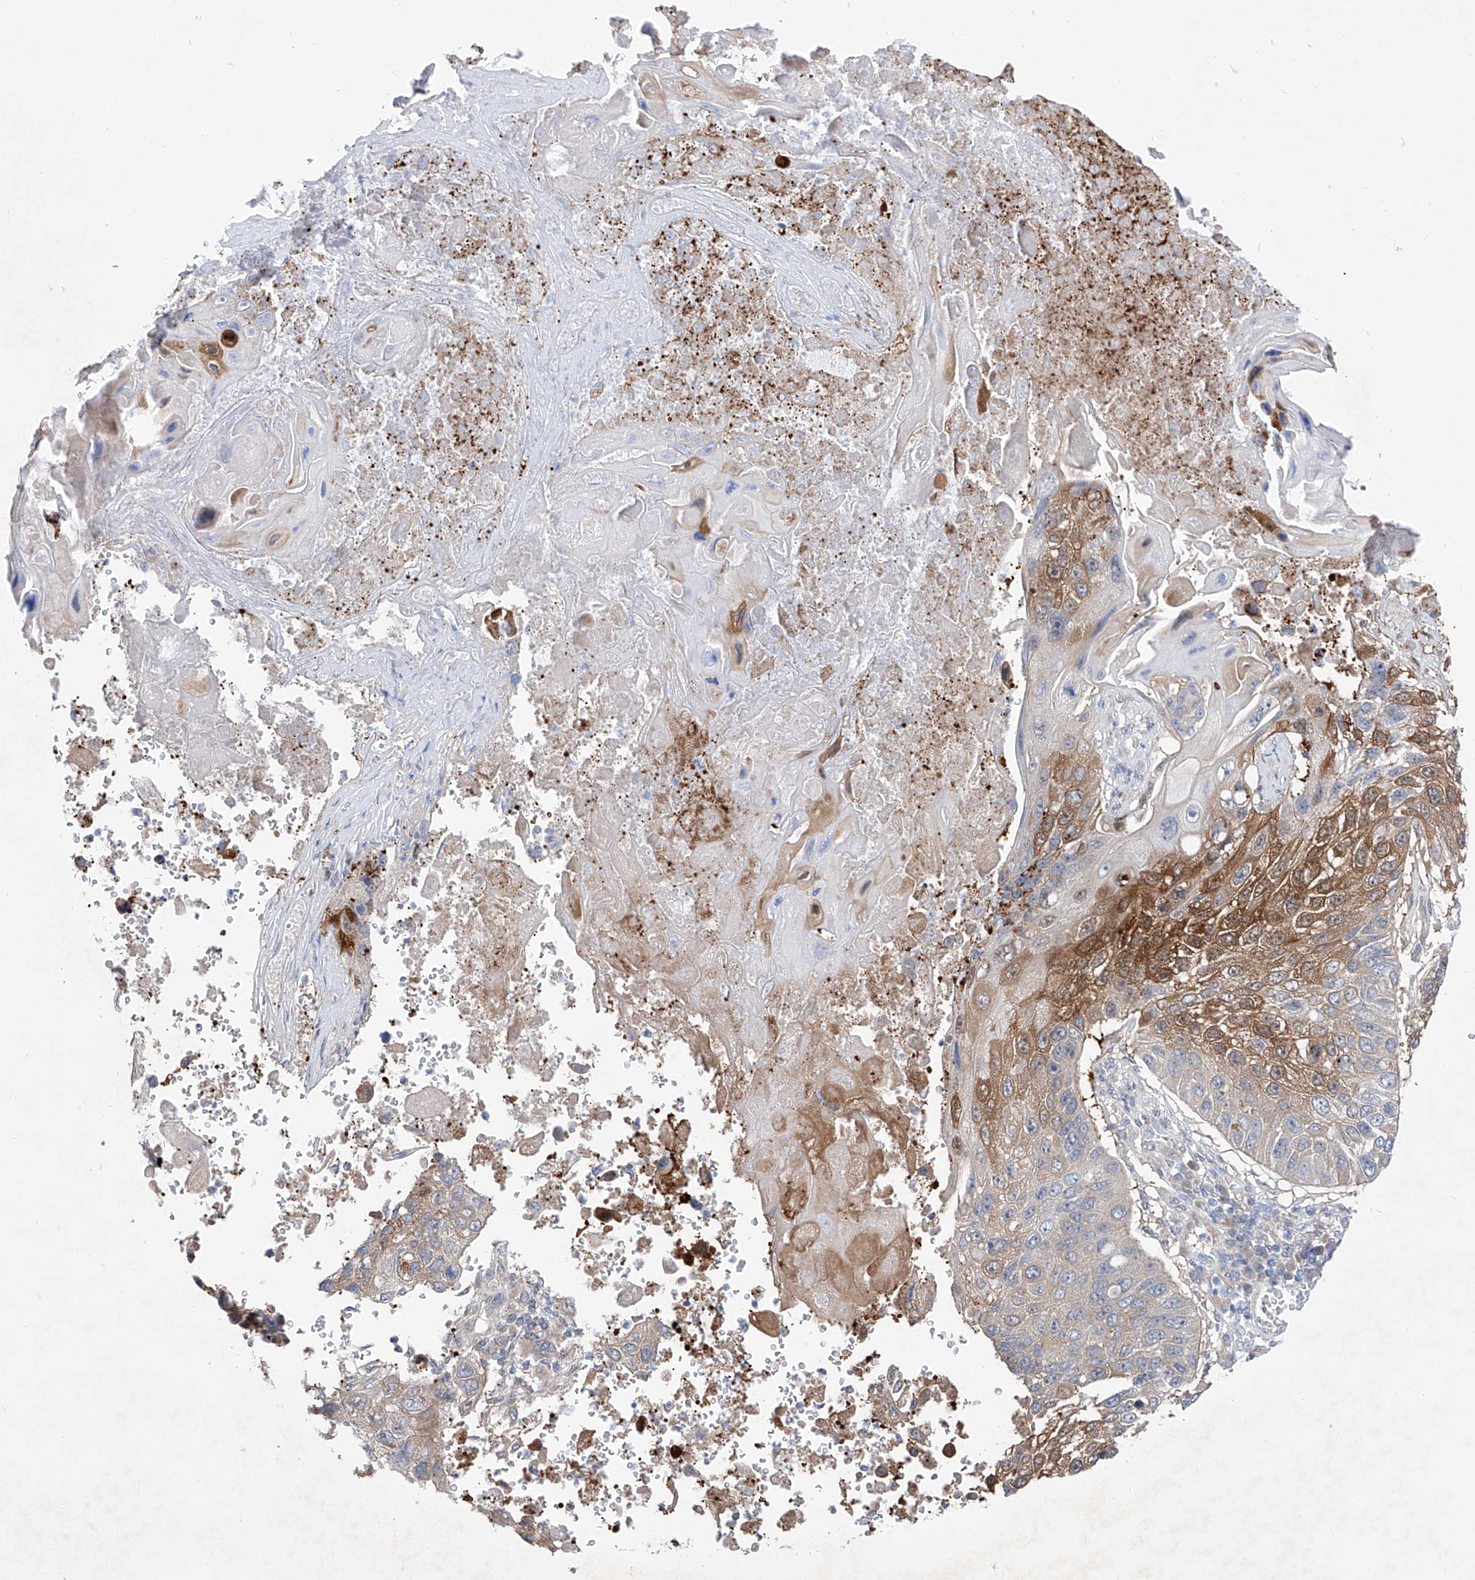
{"staining": {"intensity": "moderate", "quantity": "<25%", "location": "cytoplasmic/membranous"}, "tissue": "lung cancer", "cell_type": "Tumor cells", "image_type": "cancer", "snomed": [{"axis": "morphology", "description": "Squamous cell carcinoma, NOS"}, {"axis": "topography", "description": "Lung"}], "caption": "High-magnification brightfield microscopy of lung cancer (squamous cell carcinoma) stained with DAB (3,3'-diaminobenzidine) (brown) and counterstained with hematoxylin (blue). tumor cells exhibit moderate cytoplasmic/membranous expression is identified in about<25% of cells.", "gene": "UFL1", "patient": {"sex": "male", "age": 61}}